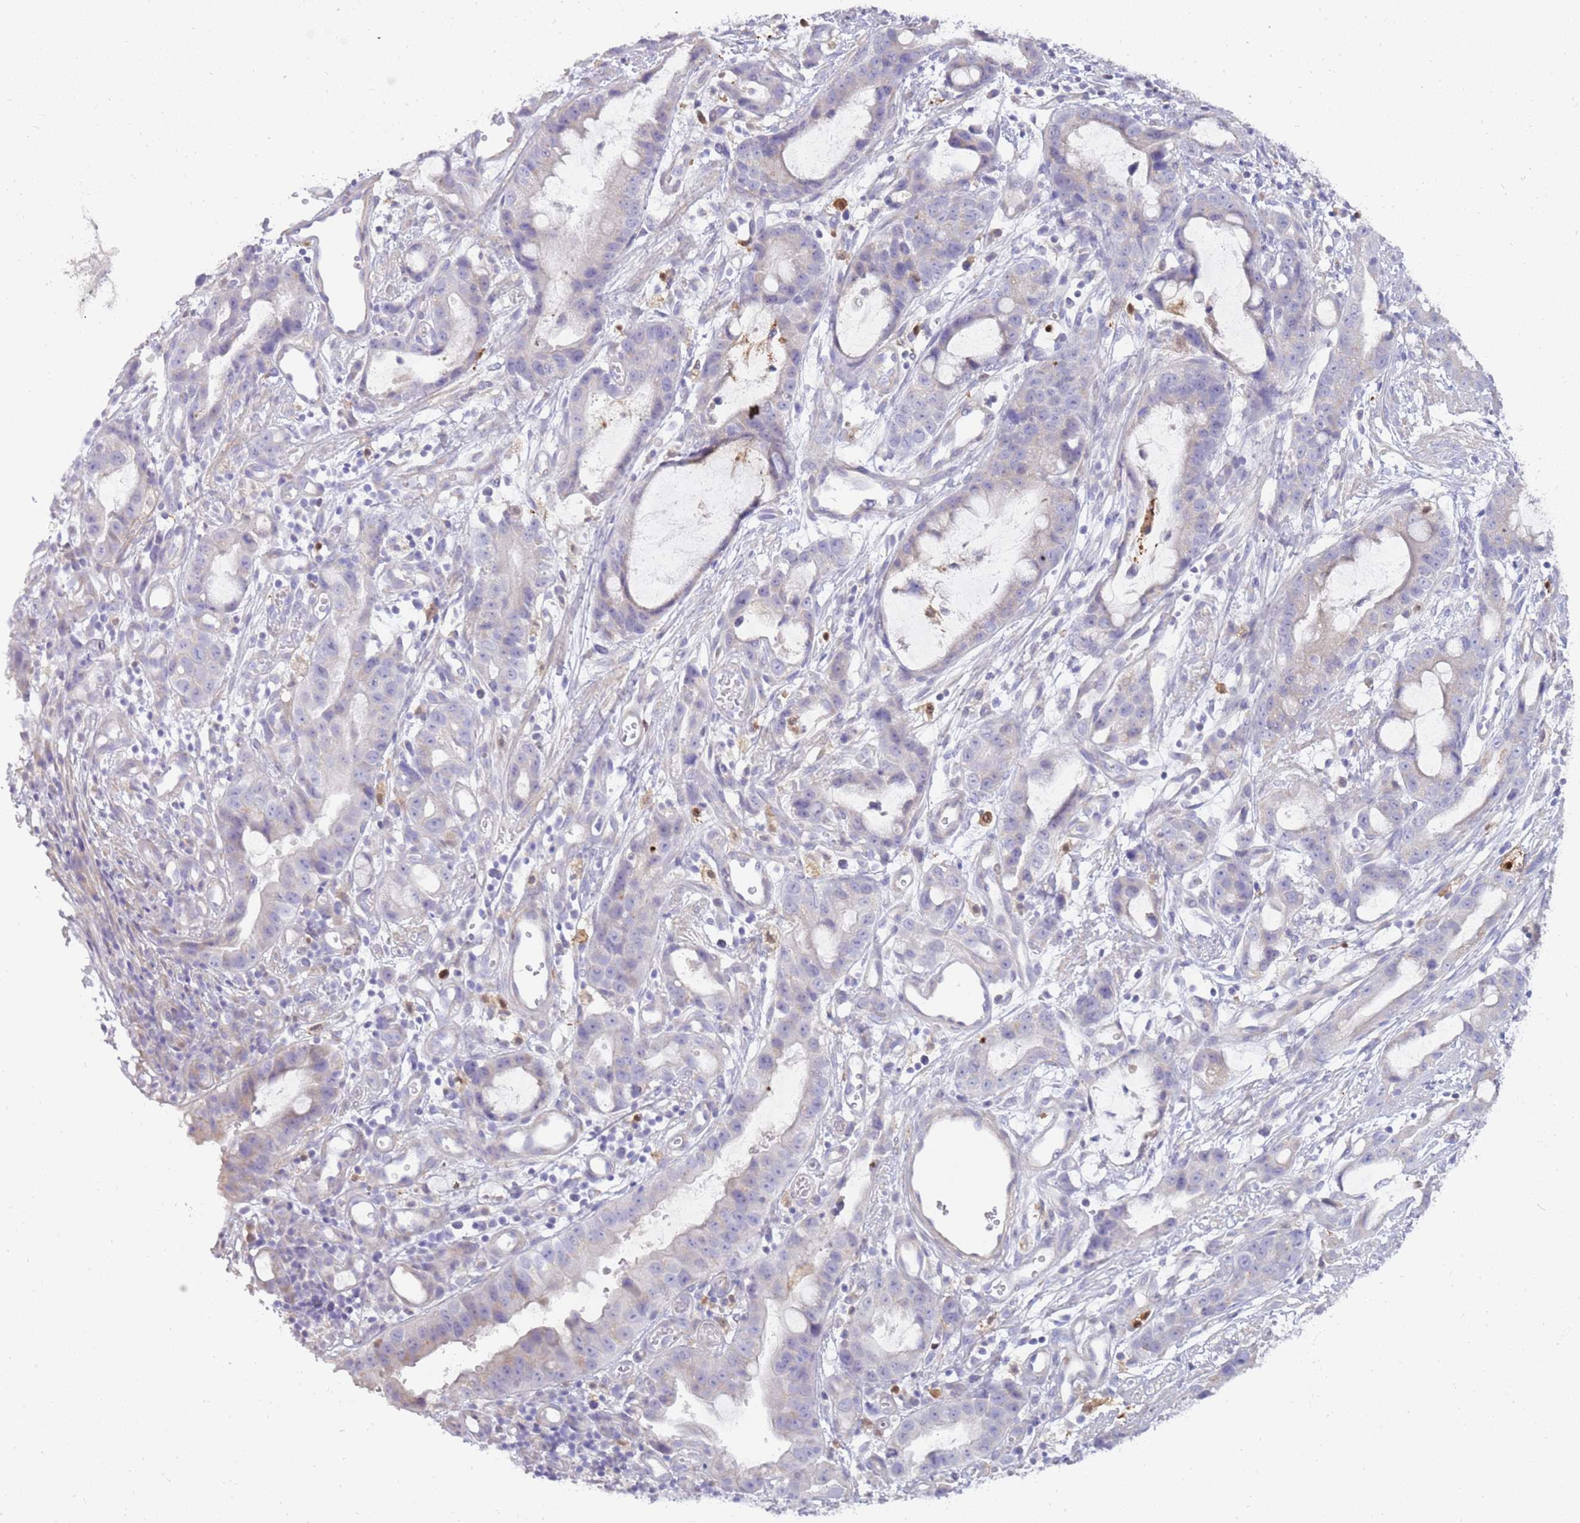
{"staining": {"intensity": "negative", "quantity": "none", "location": "none"}, "tissue": "stomach cancer", "cell_type": "Tumor cells", "image_type": "cancer", "snomed": [{"axis": "morphology", "description": "Adenocarcinoma, NOS"}, {"axis": "topography", "description": "Stomach"}], "caption": "Stomach adenocarcinoma was stained to show a protein in brown. There is no significant positivity in tumor cells.", "gene": "DIPK1C", "patient": {"sex": "male", "age": 55}}